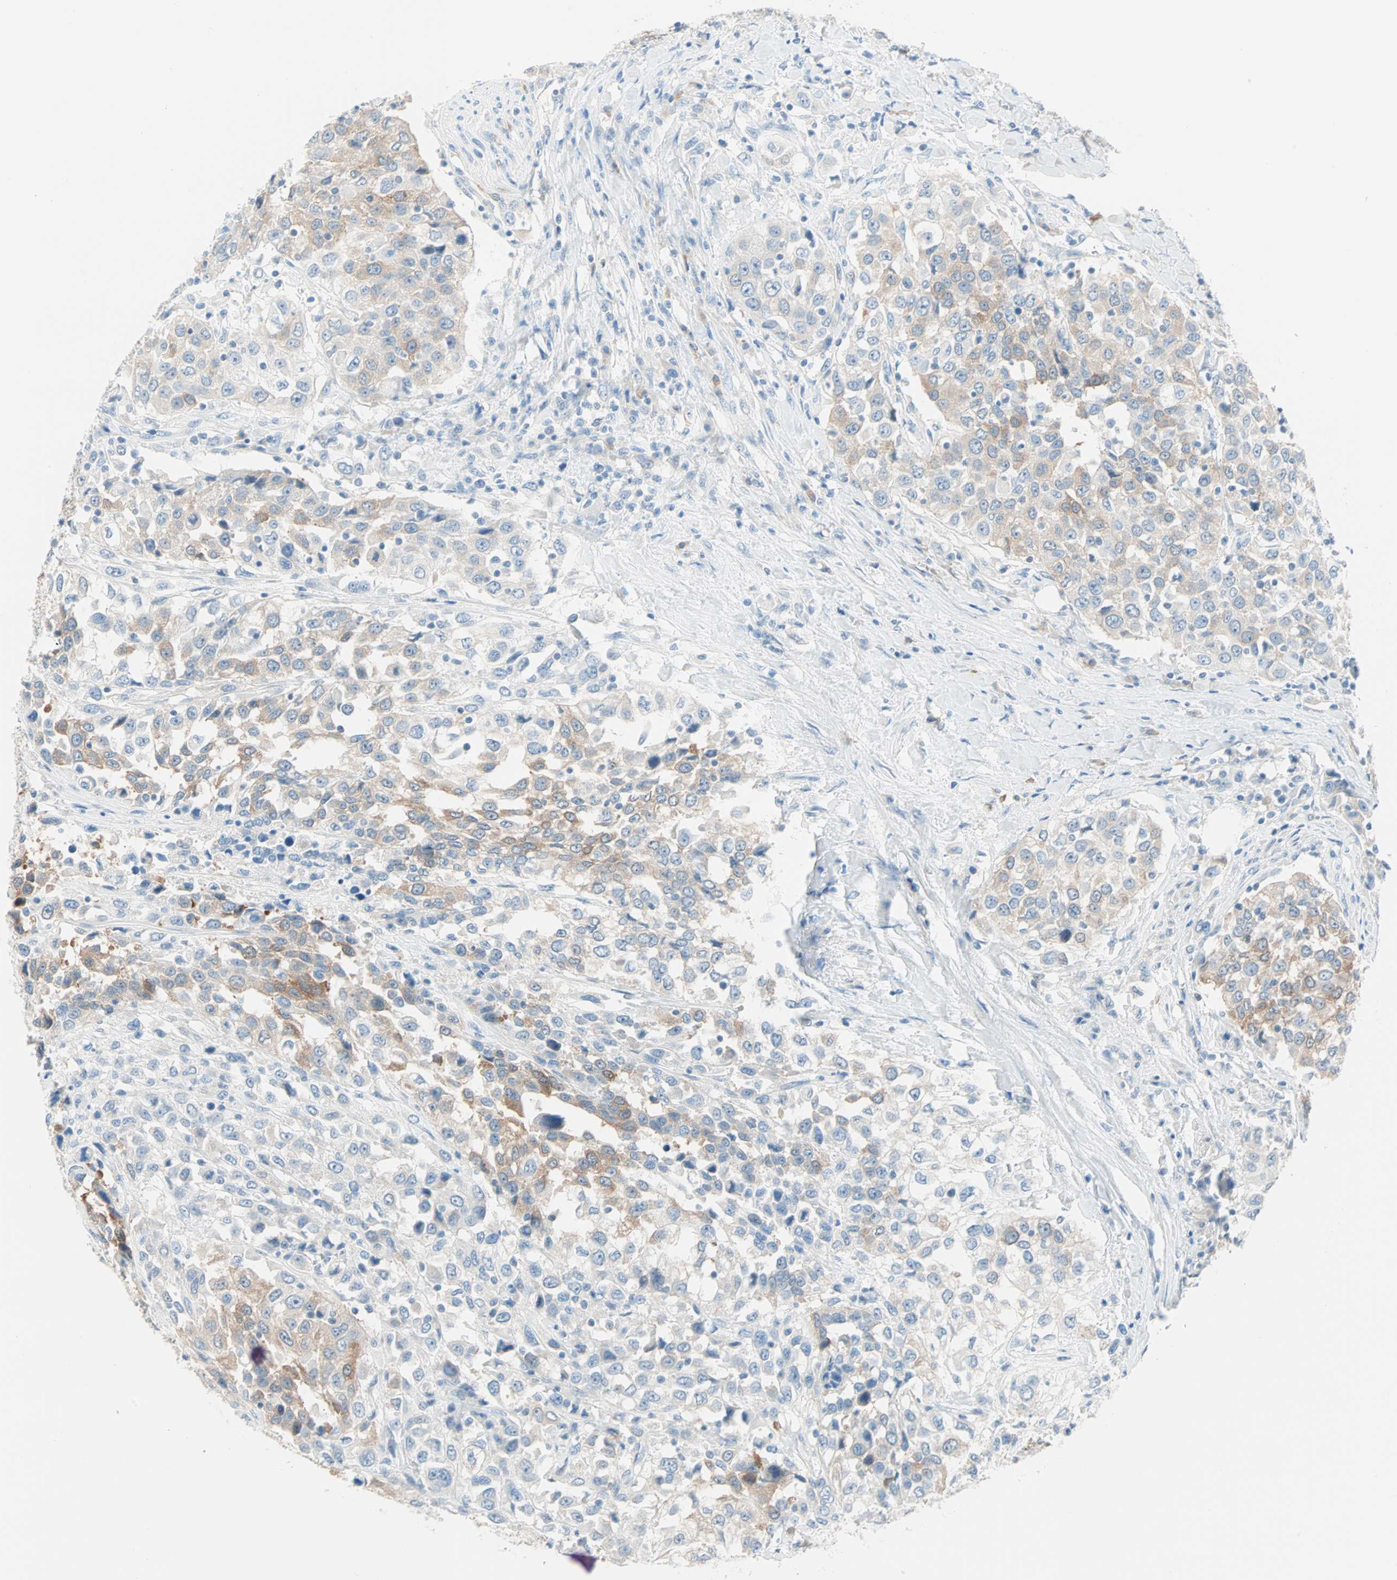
{"staining": {"intensity": "moderate", "quantity": "25%-75%", "location": "cytoplasmic/membranous"}, "tissue": "urothelial cancer", "cell_type": "Tumor cells", "image_type": "cancer", "snomed": [{"axis": "morphology", "description": "Urothelial carcinoma, High grade"}, {"axis": "topography", "description": "Urinary bladder"}], "caption": "Protein staining by immunohistochemistry displays moderate cytoplasmic/membranous positivity in approximately 25%-75% of tumor cells in urothelial cancer.", "gene": "ATF6", "patient": {"sex": "female", "age": 80}}